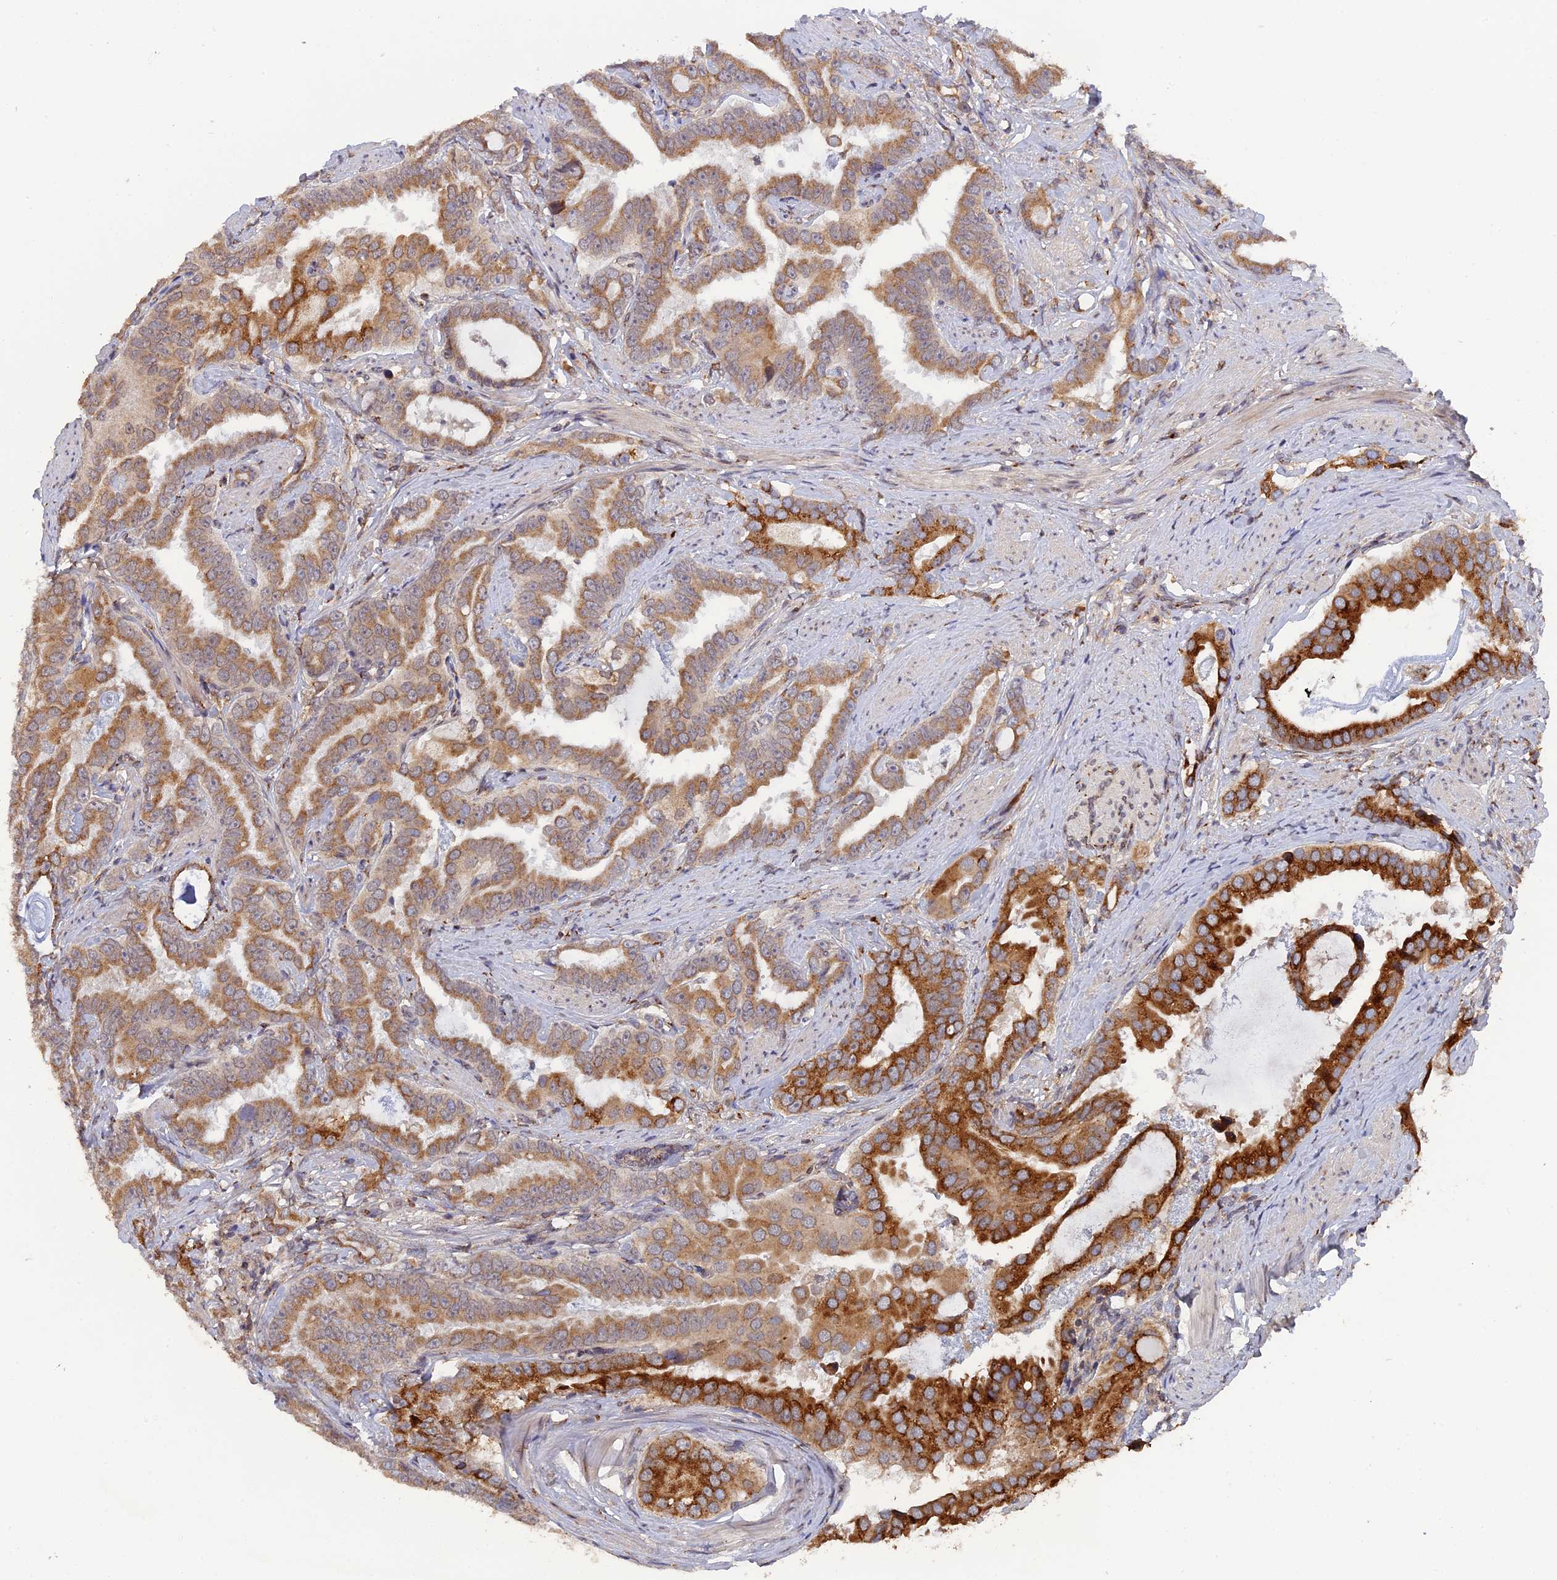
{"staining": {"intensity": "strong", "quantity": ">75%", "location": "cytoplasmic/membranous"}, "tissue": "prostate cancer", "cell_type": "Tumor cells", "image_type": "cancer", "snomed": [{"axis": "morphology", "description": "Adenocarcinoma, Low grade"}, {"axis": "topography", "description": "Prostate"}], "caption": "This is a micrograph of immunohistochemistry staining of prostate cancer (adenocarcinoma (low-grade)), which shows strong staining in the cytoplasmic/membranous of tumor cells.", "gene": "SNX17", "patient": {"sex": "male", "age": 71}}